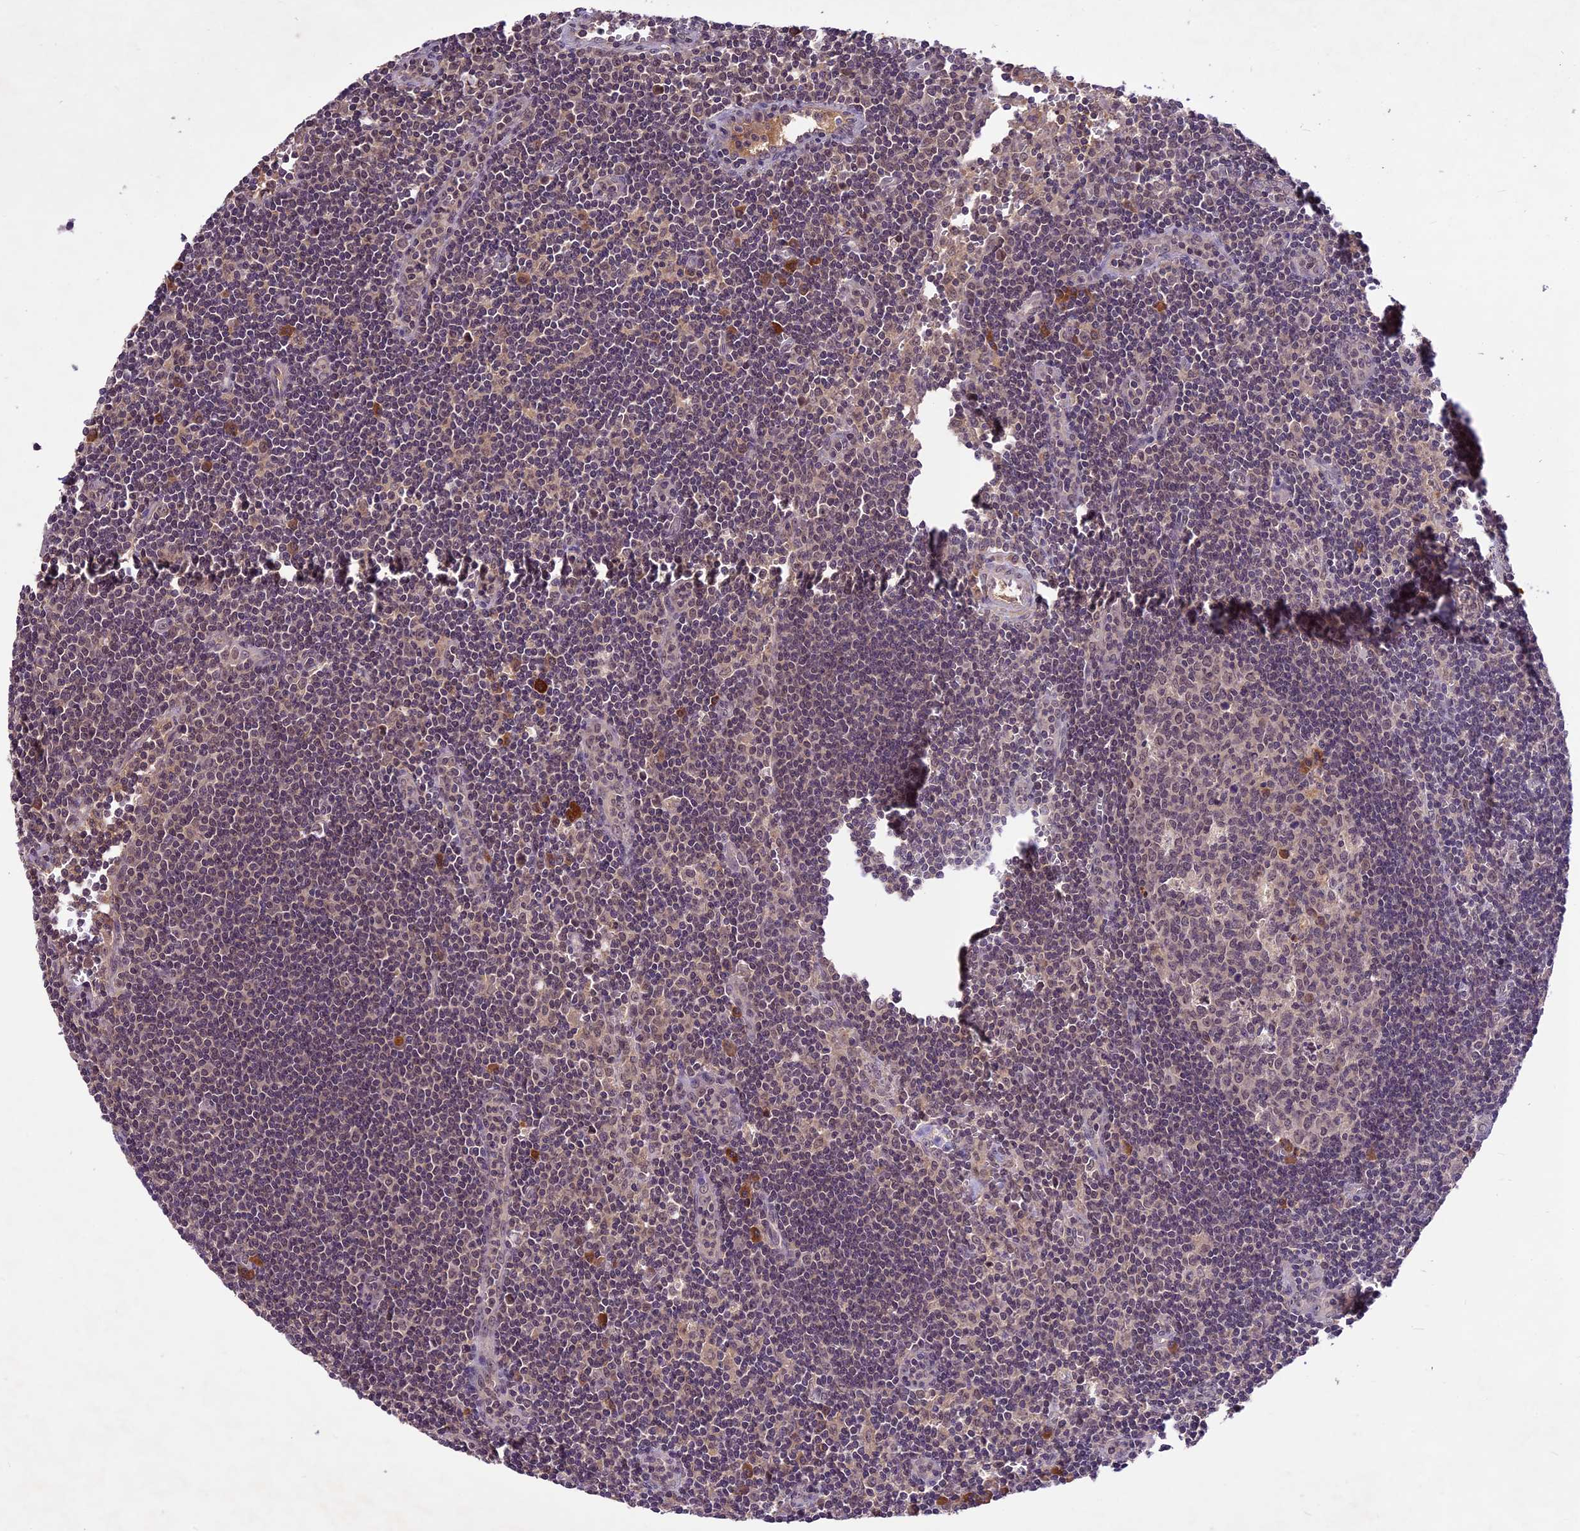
{"staining": {"intensity": "weak", "quantity": "25%-75%", "location": "nuclear"}, "tissue": "lymph node", "cell_type": "Germinal center cells", "image_type": "normal", "snomed": [{"axis": "morphology", "description": "Normal tissue, NOS"}, {"axis": "topography", "description": "Lymph node"}], "caption": "Protein staining shows weak nuclear staining in approximately 25%-75% of germinal center cells in normal lymph node.", "gene": "ATP10A", "patient": {"sex": "female", "age": 32}}